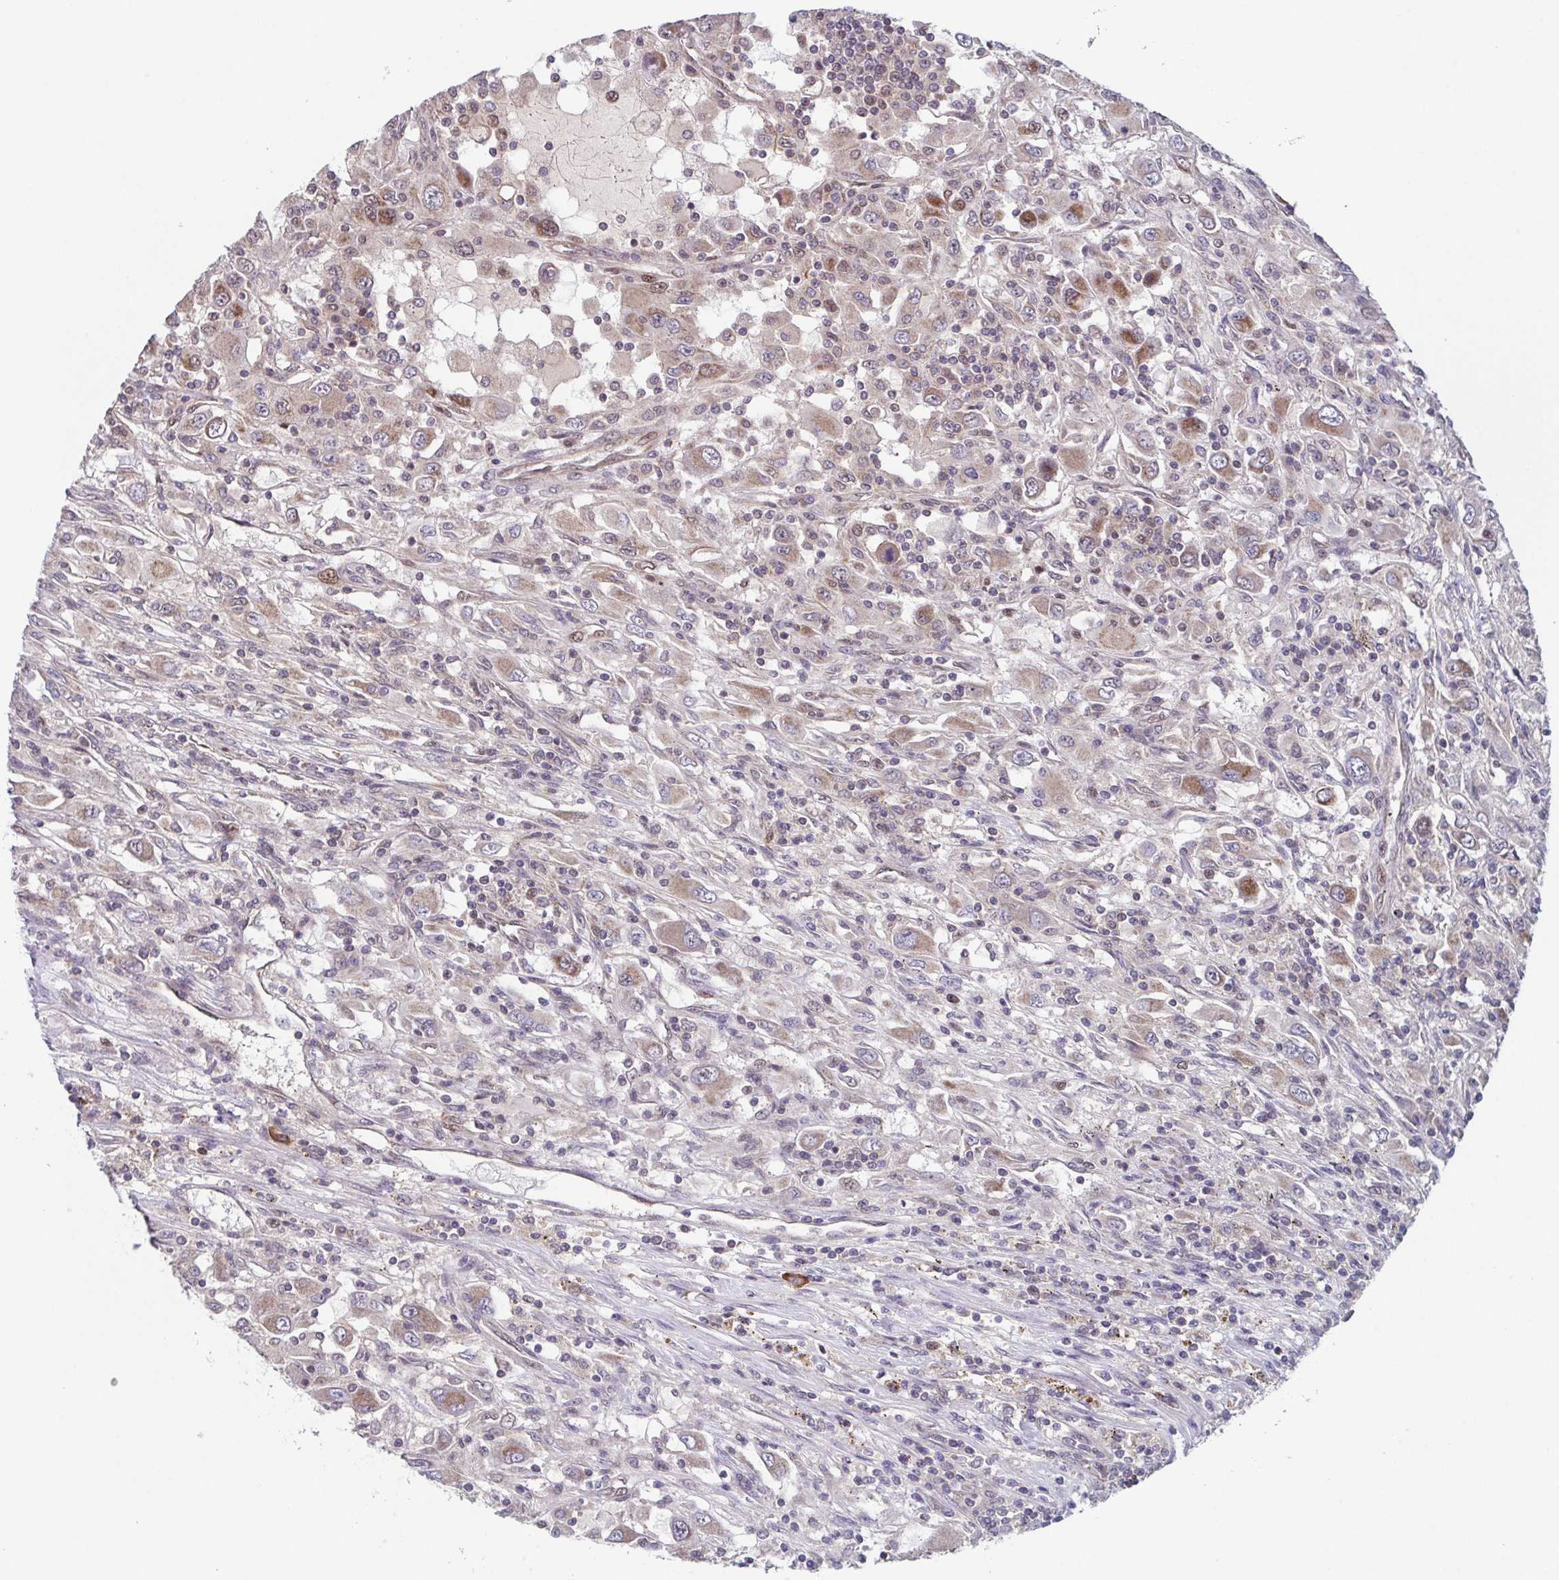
{"staining": {"intensity": "moderate", "quantity": "25%-75%", "location": "cytoplasmic/membranous"}, "tissue": "renal cancer", "cell_type": "Tumor cells", "image_type": "cancer", "snomed": [{"axis": "morphology", "description": "Adenocarcinoma, NOS"}, {"axis": "topography", "description": "Kidney"}], "caption": "Brown immunohistochemical staining in renal cancer (adenocarcinoma) displays moderate cytoplasmic/membranous expression in approximately 25%-75% of tumor cells.", "gene": "TTC19", "patient": {"sex": "female", "age": 67}}